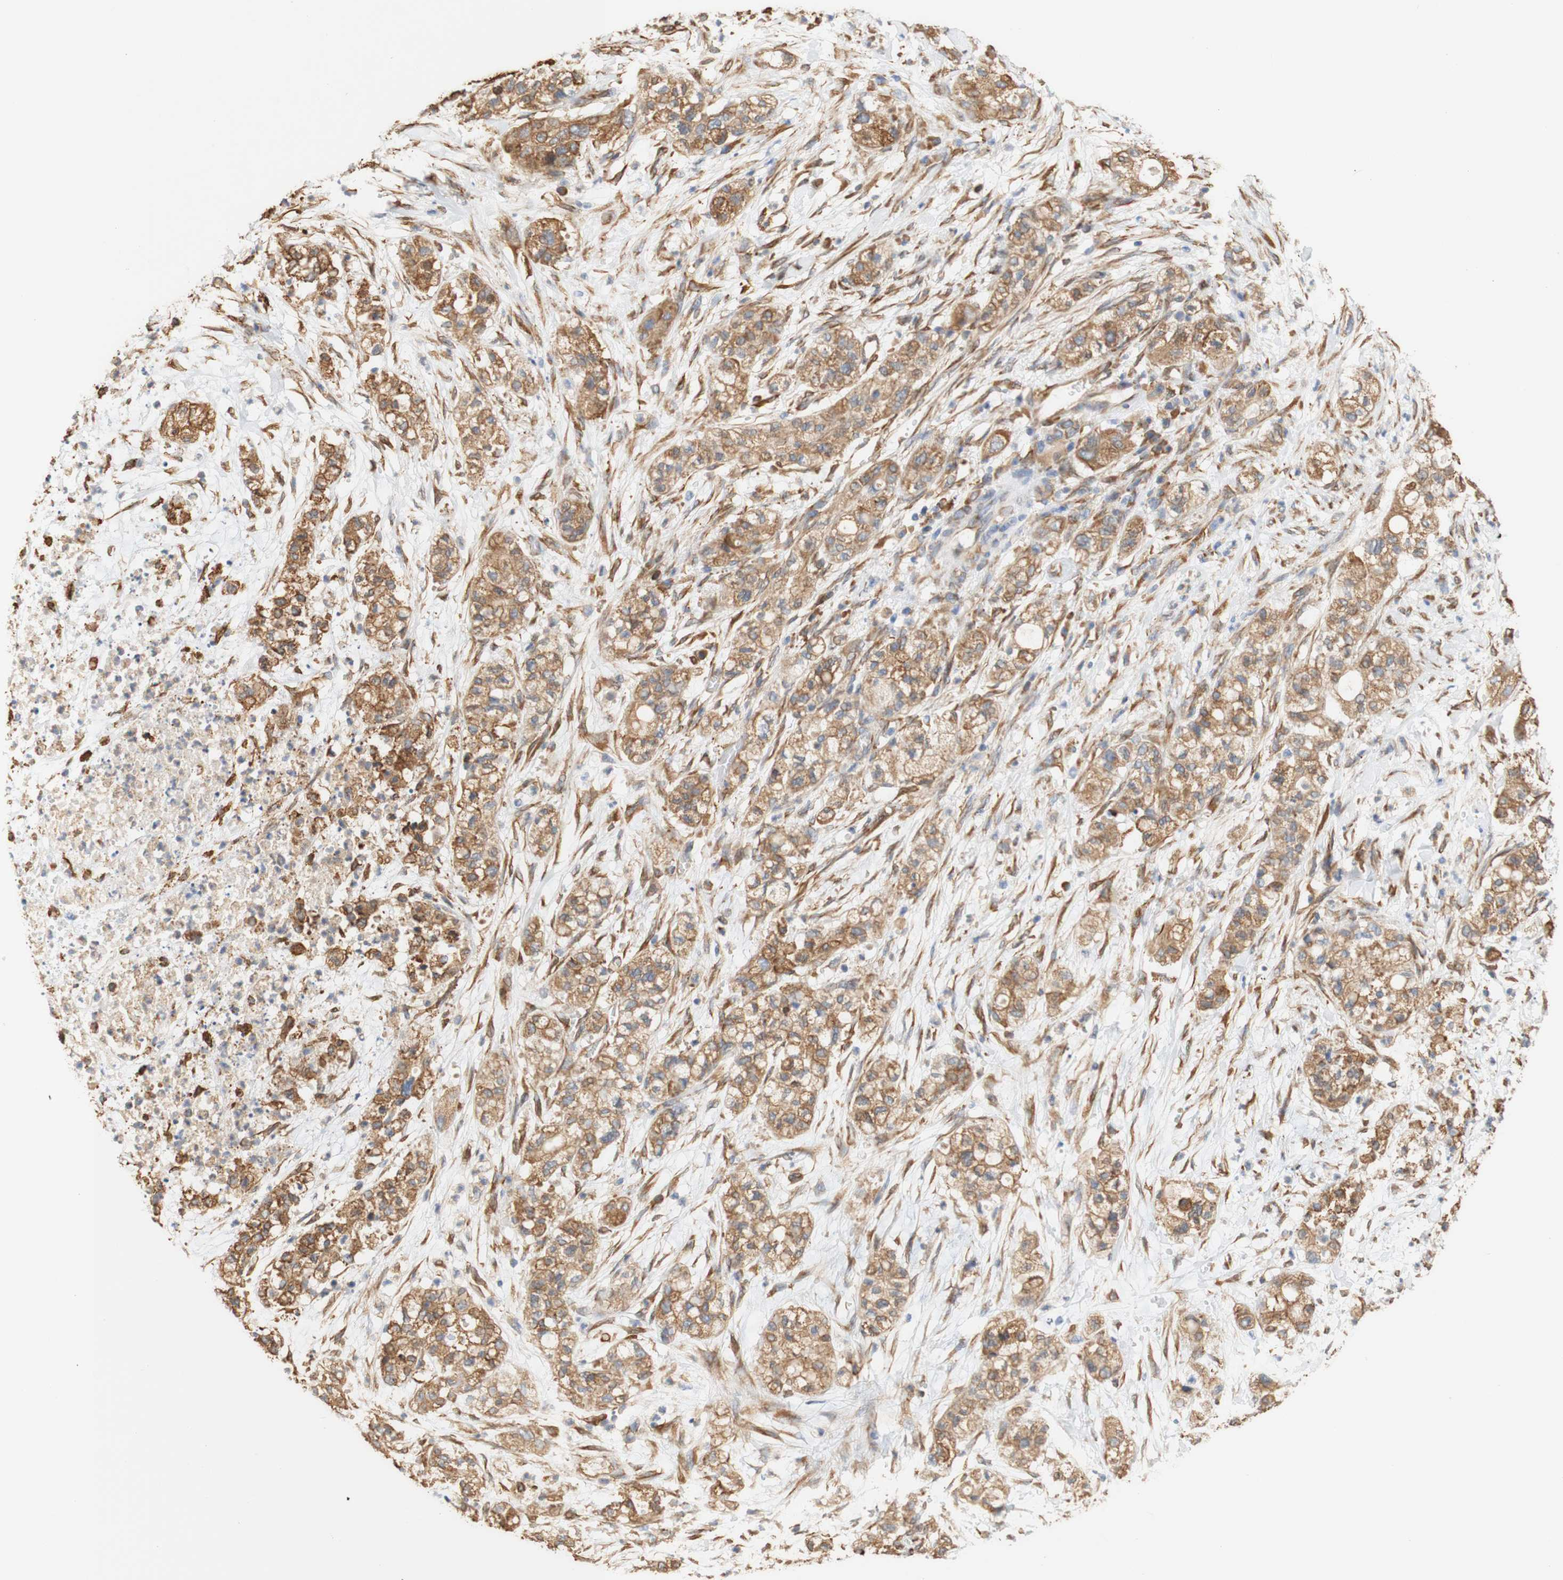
{"staining": {"intensity": "moderate", "quantity": ">75%", "location": "cytoplasmic/membranous"}, "tissue": "pancreatic cancer", "cell_type": "Tumor cells", "image_type": "cancer", "snomed": [{"axis": "morphology", "description": "Adenocarcinoma, NOS"}, {"axis": "topography", "description": "Pancreas"}], "caption": "IHC (DAB (3,3'-diaminobenzidine)) staining of human pancreatic cancer (adenocarcinoma) demonstrates moderate cytoplasmic/membranous protein expression in approximately >75% of tumor cells.", "gene": "EIF2AK4", "patient": {"sex": "female", "age": 78}}